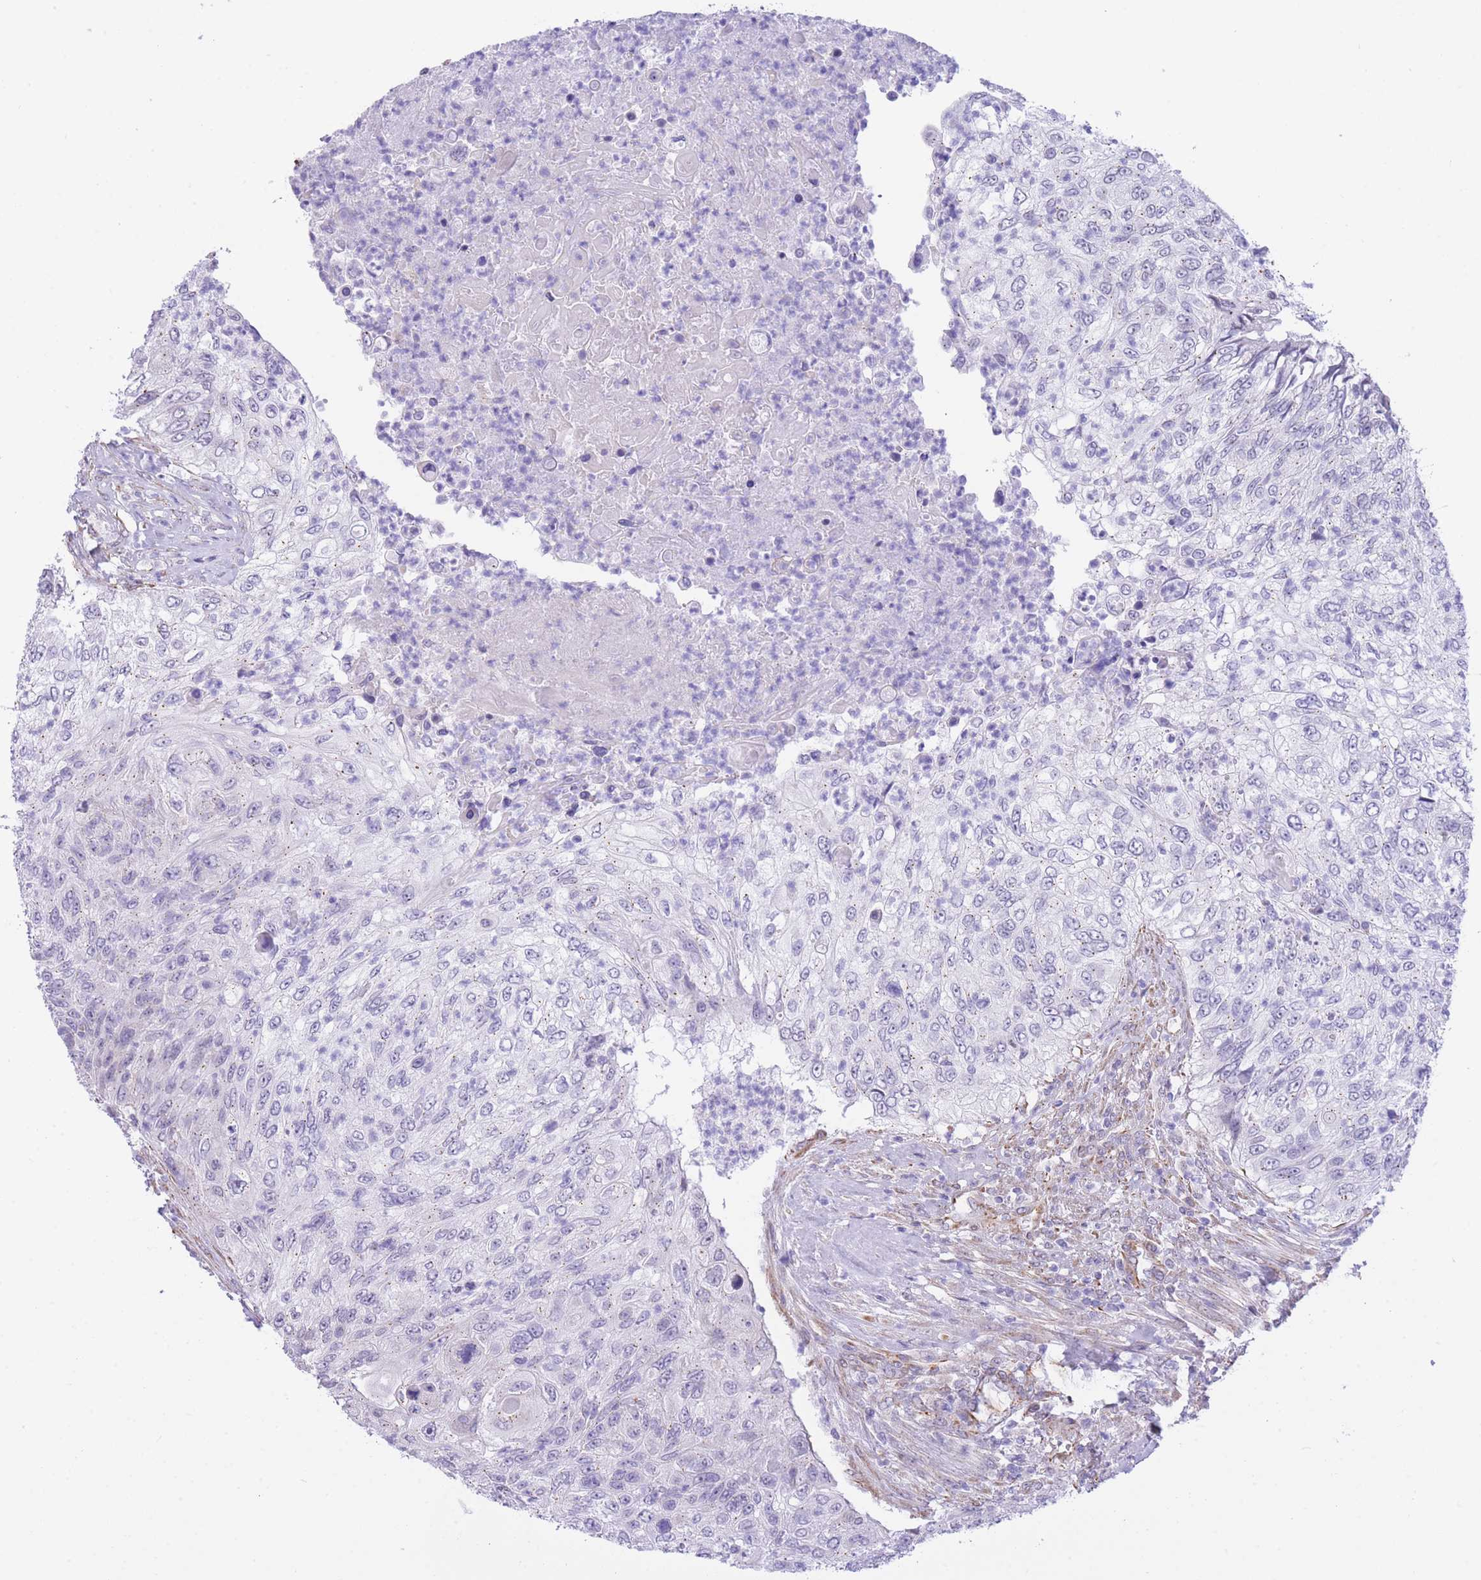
{"staining": {"intensity": "negative", "quantity": "none", "location": "none"}, "tissue": "urothelial cancer", "cell_type": "Tumor cells", "image_type": "cancer", "snomed": [{"axis": "morphology", "description": "Urothelial carcinoma, High grade"}, {"axis": "topography", "description": "Urinary bladder"}], "caption": "Immunohistochemical staining of human urothelial carcinoma (high-grade) shows no significant positivity in tumor cells.", "gene": "PSG8", "patient": {"sex": "female", "age": 60}}